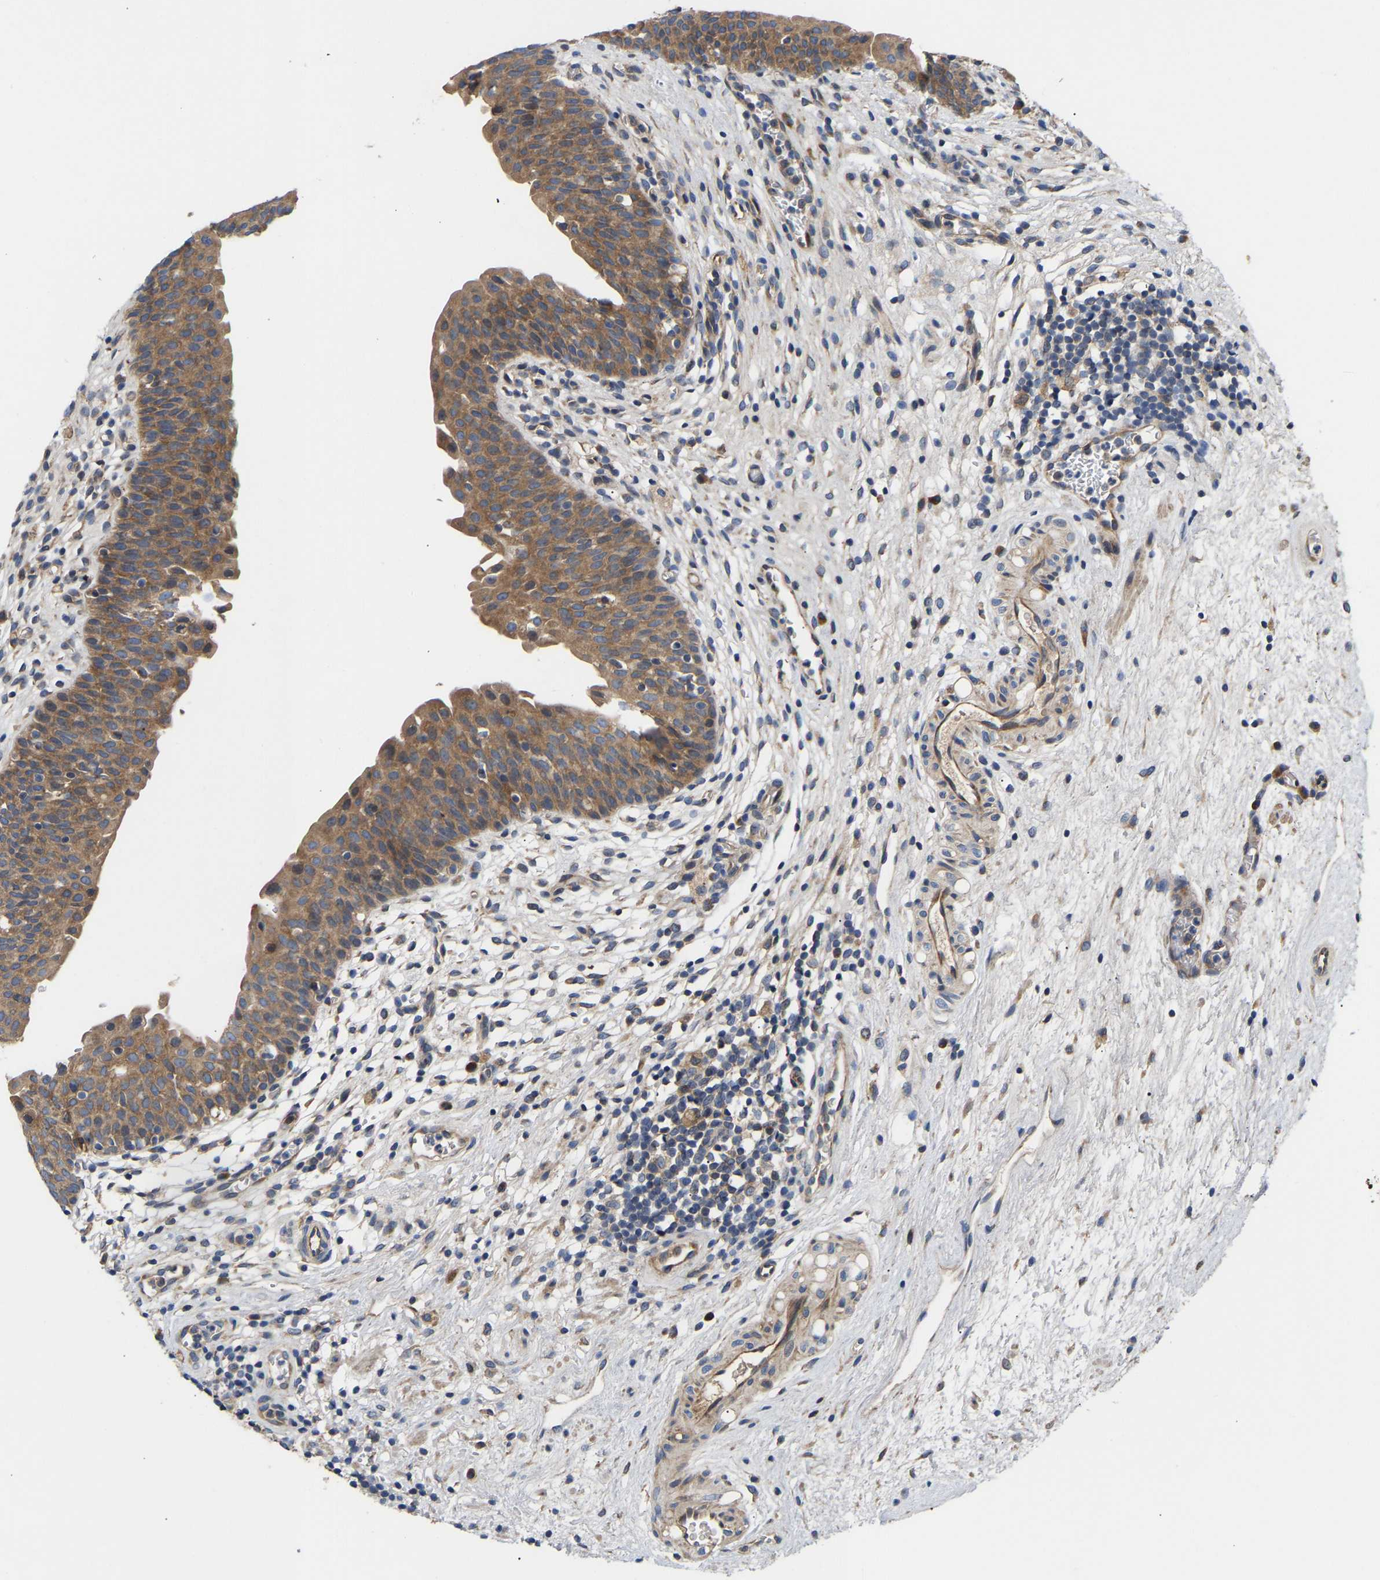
{"staining": {"intensity": "moderate", "quantity": ">75%", "location": "cytoplasmic/membranous"}, "tissue": "urinary bladder", "cell_type": "Urothelial cells", "image_type": "normal", "snomed": [{"axis": "morphology", "description": "Normal tissue, NOS"}, {"axis": "topography", "description": "Urinary bladder"}], "caption": "This is a histology image of immunohistochemistry staining of normal urinary bladder, which shows moderate staining in the cytoplasmic/membranous of urothelial cells.", "gene": "AIMP2", "patient": {"sex": "male", "age": 37}}